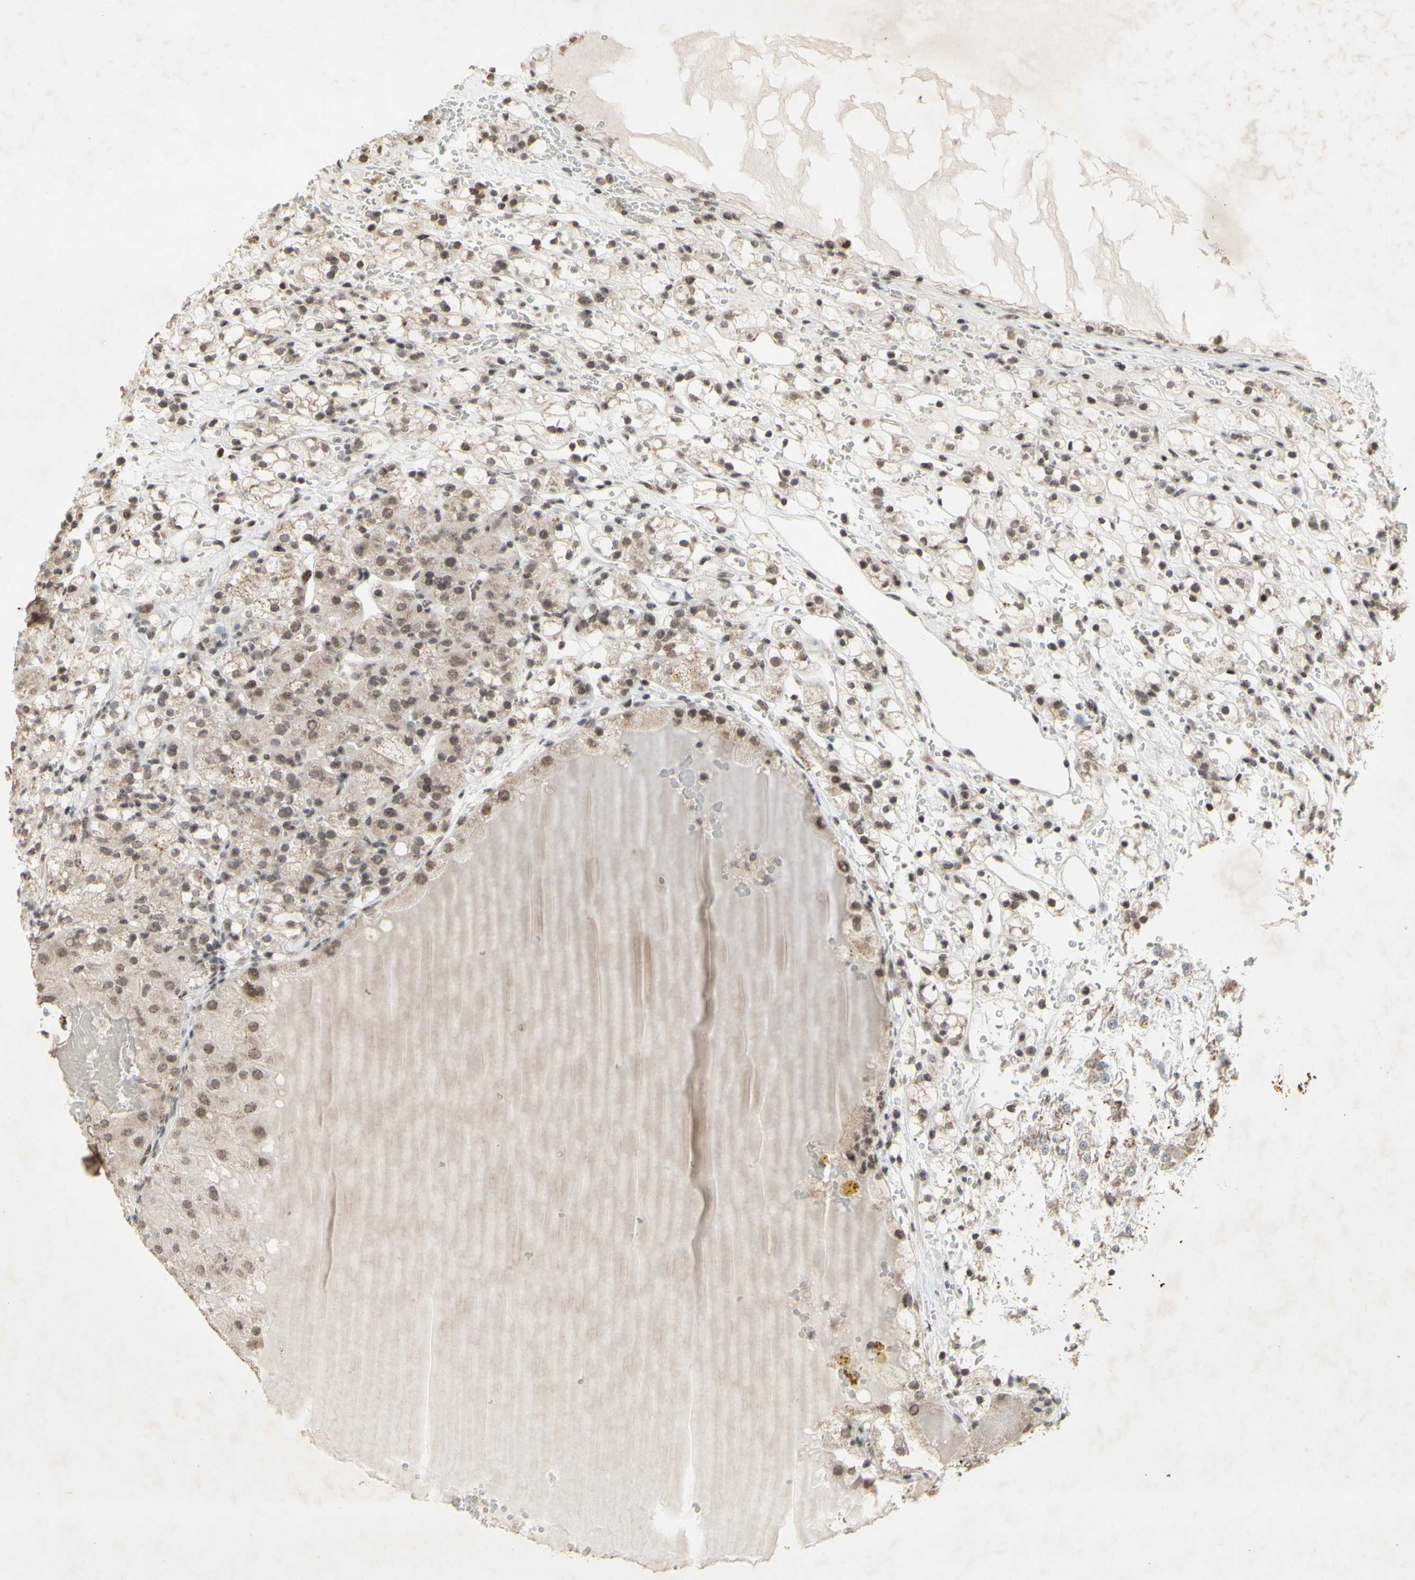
{"staining": {"intensity": "moderate", "quantity": "25%-75%", "location": "cytoplasmic/membranous,nuclear"}, "tissue": "renal cancer", "cell_type": "Tumor cells", "image_type": "cancer", "snomed": [{"axis": "morphology", "description": "Adenocarcinoma, NOS"}, {"axis": "topography", "description": "Kidney"}], "caption": "A brown stain shows moderate cytoplasmic/membranous and nuclear staining of a protein in renal cancer tumor cells. The staining was performed using DAB (3,3'-diaminobenzidine) to visualize the protein expression in brown, while the nuclei were stained in blue with hematoxylin (Magnification: 20x).", "gene": "CENPB", "patient": {"sex": "male", "age": 61}}